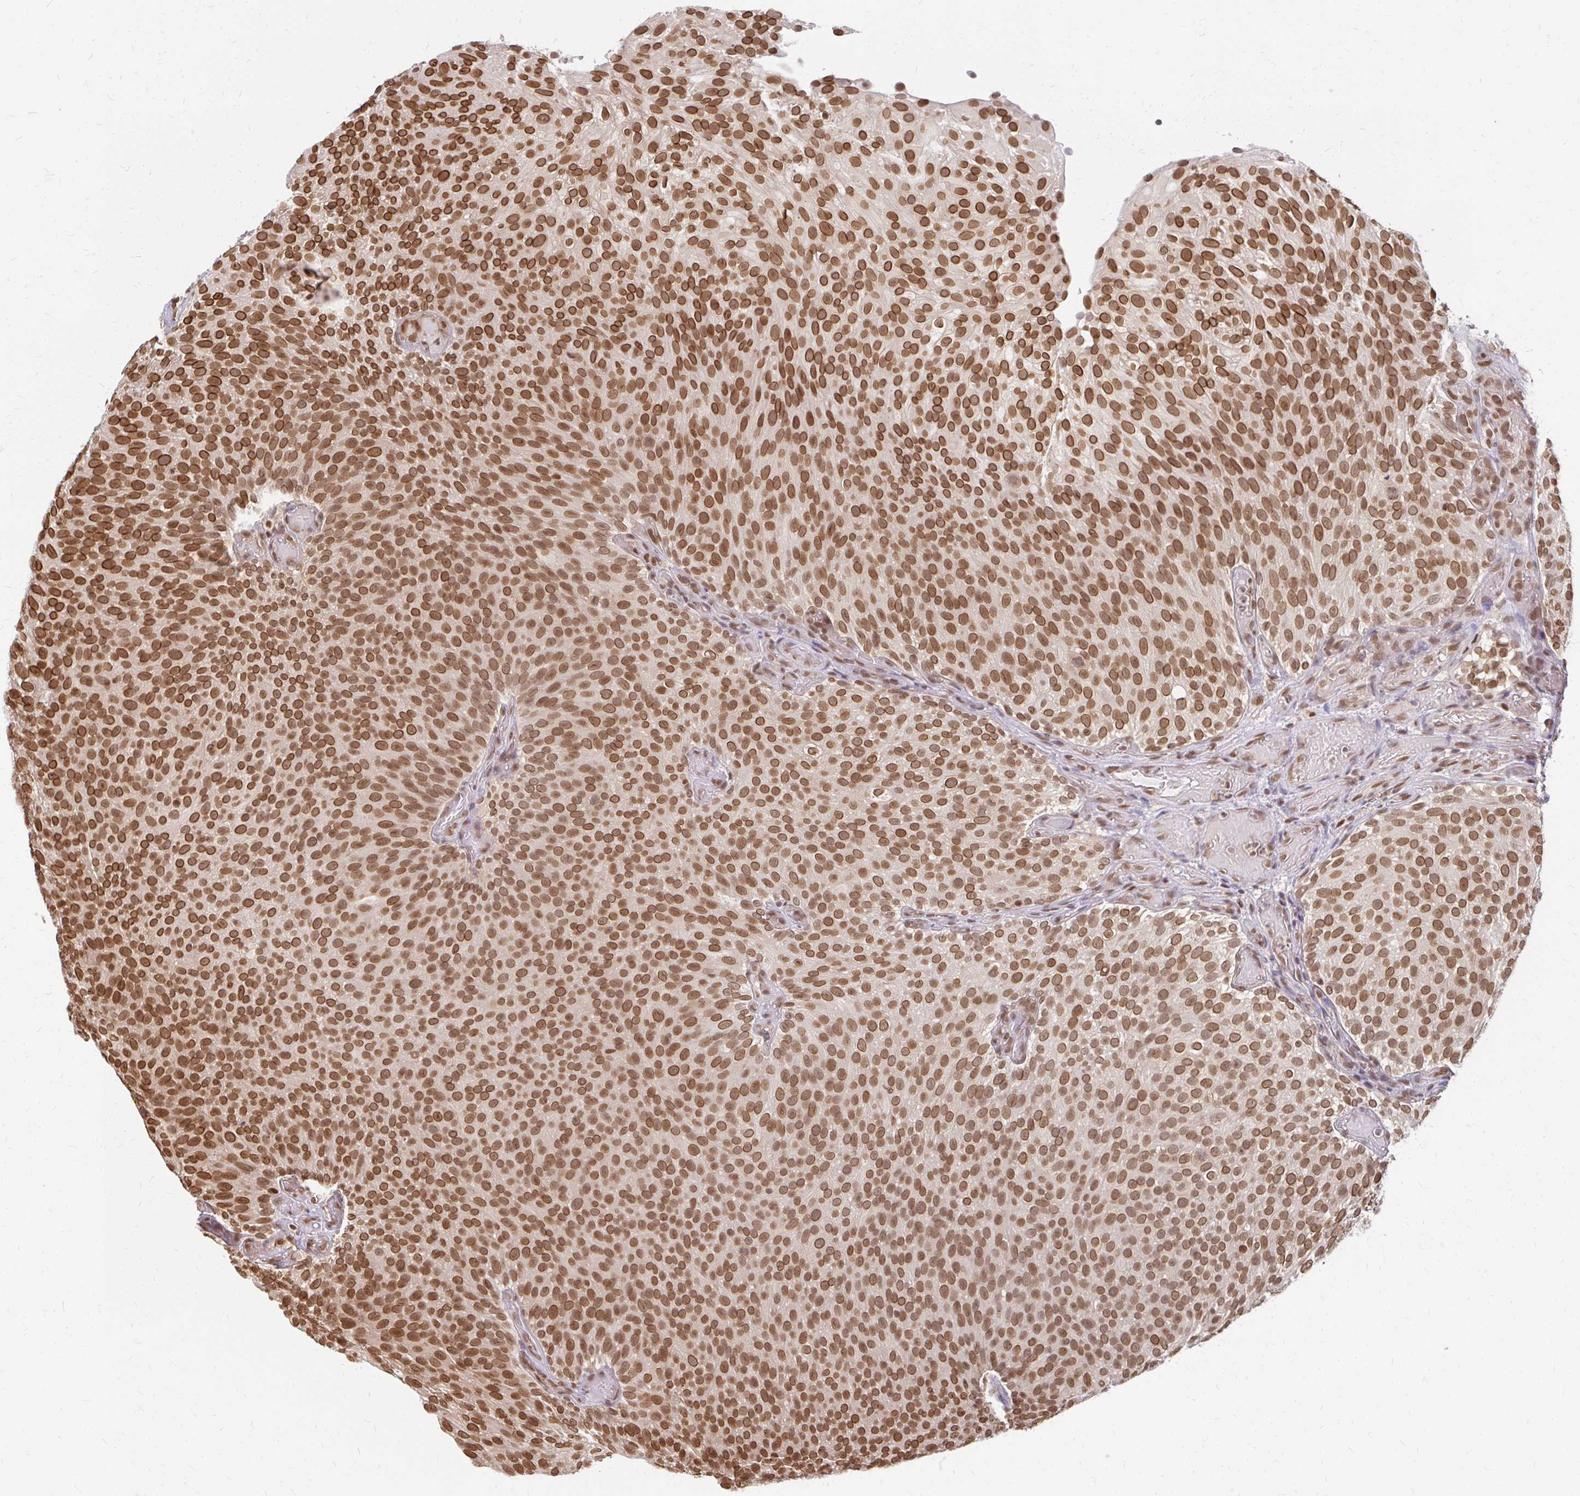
{"staining": {"intensity": "strong", "quantity": ">75%", "location": "cytoplasmic/membranous,nuclear"}, "tissue": "urothelial cancer", "cell_type": "Tumor cells", "image_type": "cancer", "snomed": [{"axis": "morphology", "description": "Urothelial carcinoma, Low grade"}, {"axis": "topography", "description": "Urinary bladder"}], "caption": "Immunohistochemistry (DAB) staining of urothelial carcinoma (low-grade) demonstrates strong cytoplasmic/membranous and nuclear protein staining in about >75% of tumor cells. (brown staining indicates protein expression, while blue staining denotes nuclei).", "gene": "XPO1", "patient": {"sex": "male", "age": 78}}